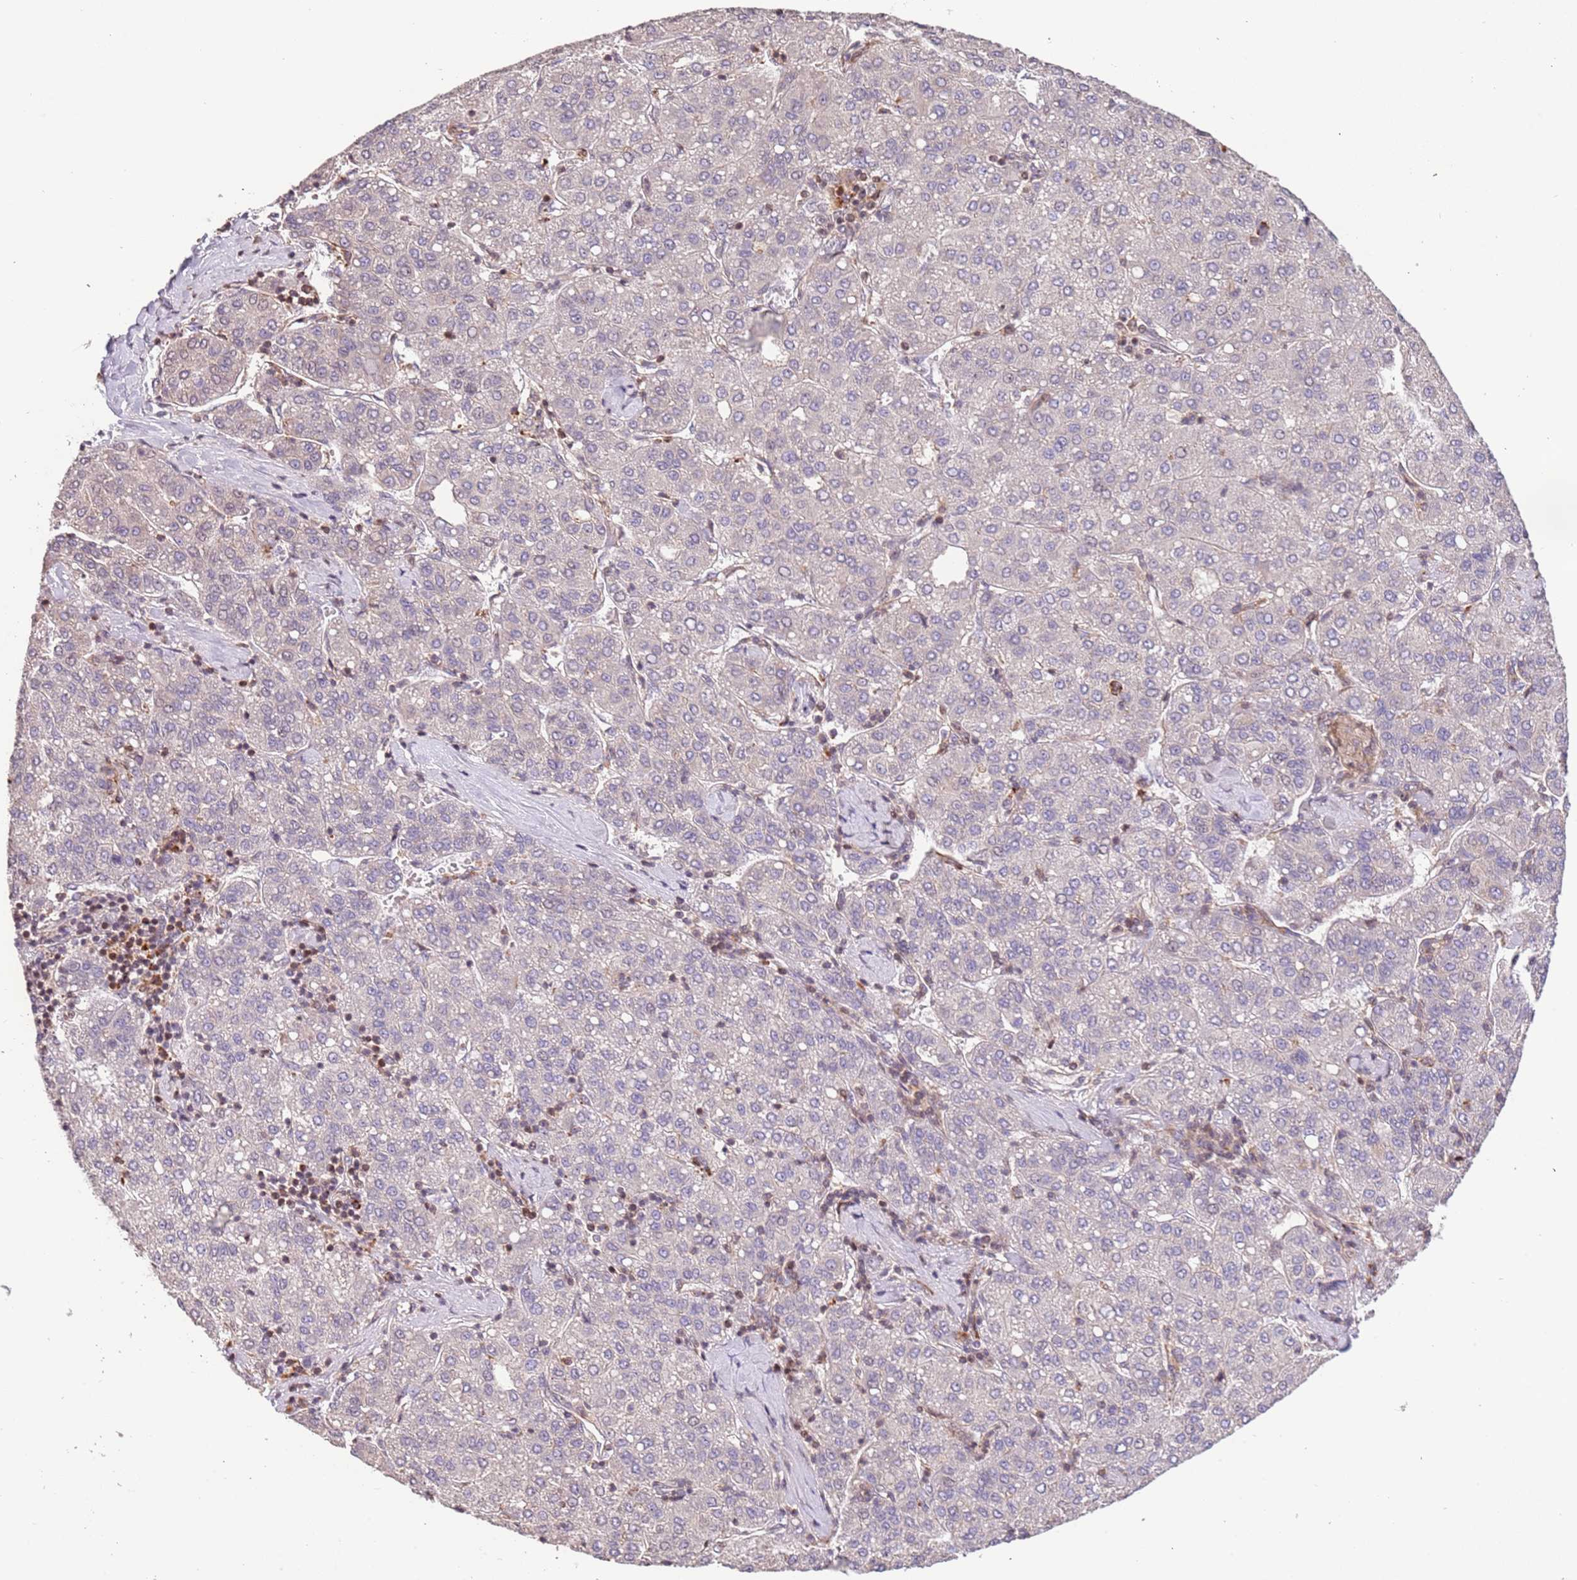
{"staining": {"intensity": "negative", "quantity": "none", "location": "none"}, "tissue": "liver cancer", "cell_type": "Tumor cells", "image_type": "cancer", "snomed": [{"axis": "morphology", "description": "Carcinoma, Hepatocellular, NOS"}, {"axis": "topography", "description": "Liver"}], "caption": "An image of human liver cancer is negative for staining in tumor cells.", "gene": "SLC16A4", "patient": {"sex": "male", "age": 65}}